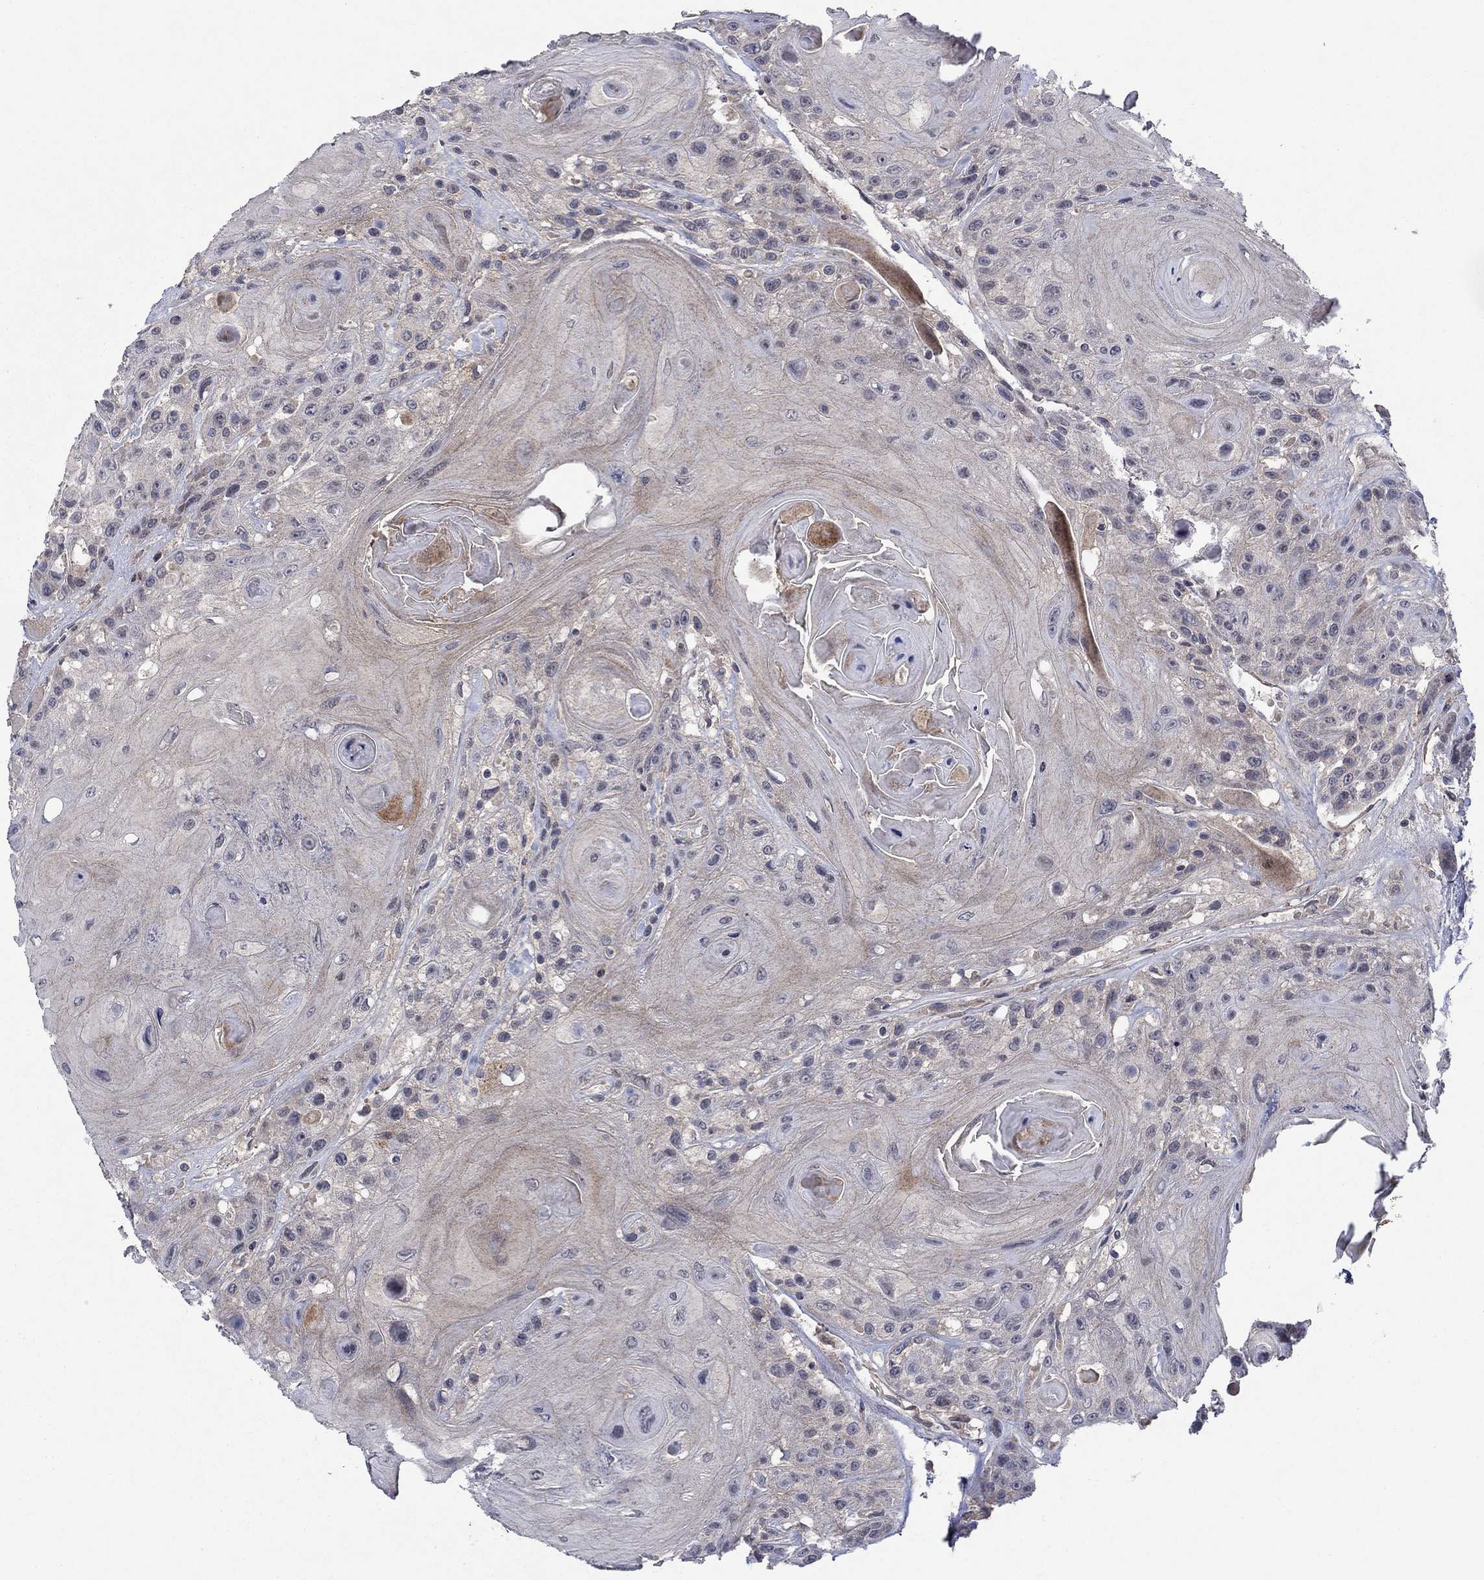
{"staining": {"intensity": "negative", "quantity": "none", "location": "none"}, "tissue": "head and neck cancer", "cell_type": "Tumor cells", "image_type": "cancer", "snomed": [{"axis": "morphology", "description": "Squamous cell carcinoma, NOS"}, {"axis": "topography", "description": "Head-Neck"}], "caption": "A histopathology image of head and neck squamous cell carcinoma stained for a protein demonstrates no brown staining in tumor cells.", "gene": "IL4", "patient": {"sex": "female", "age": 59}}